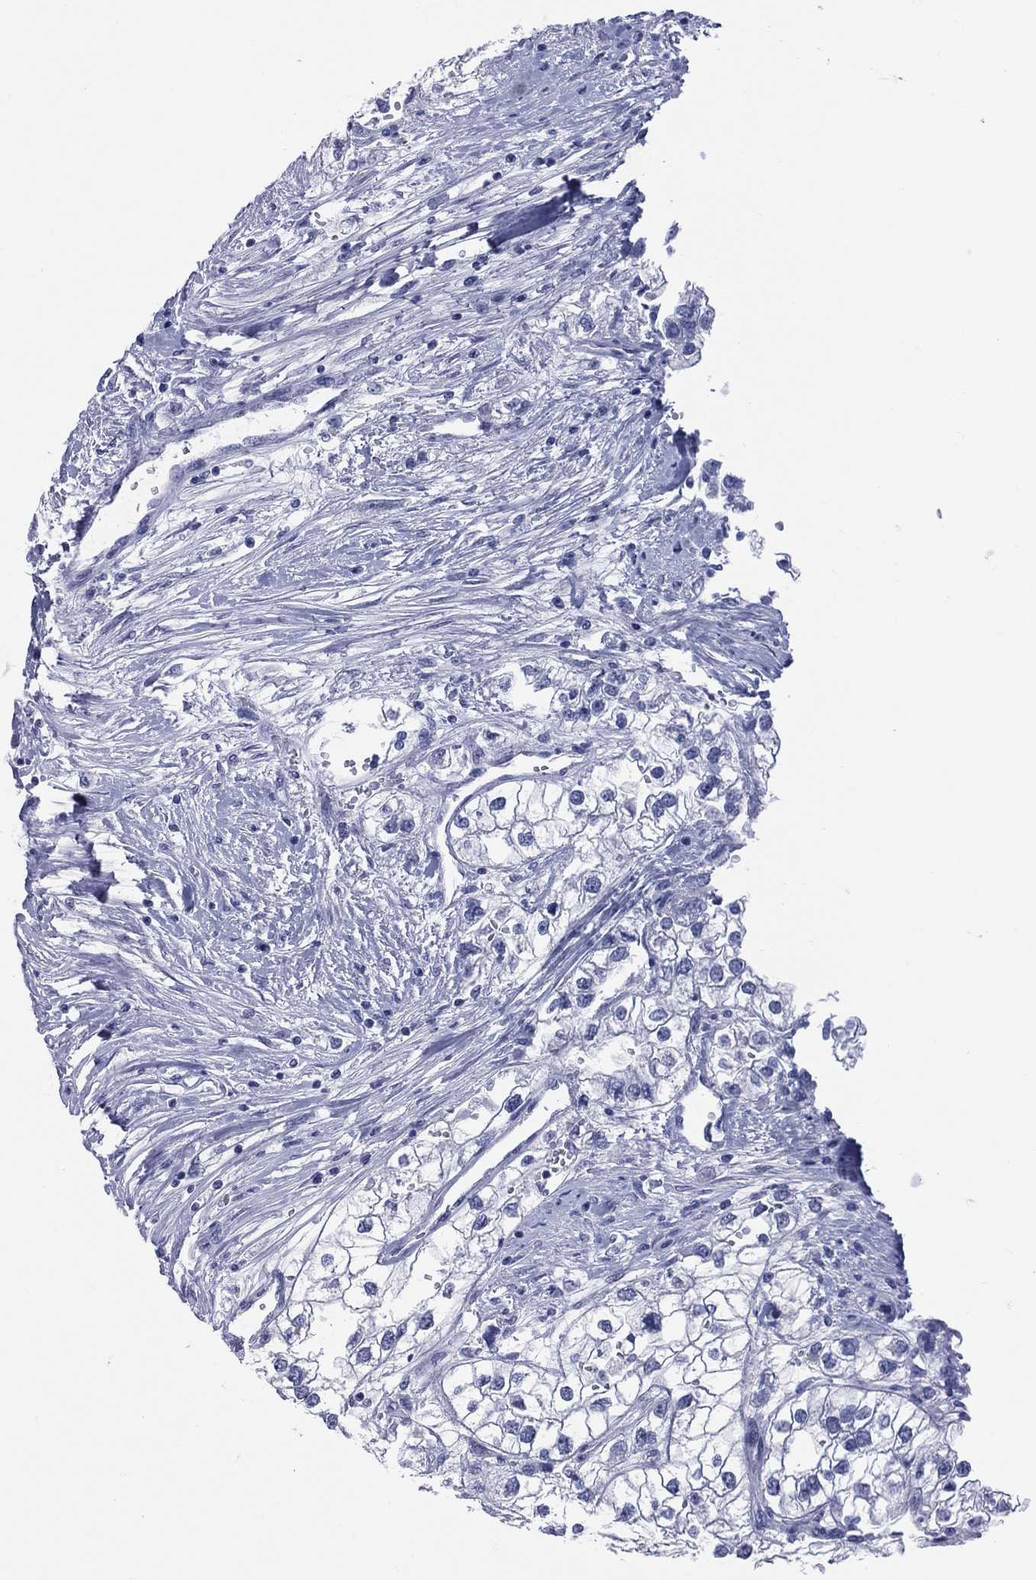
{"staining": {"intensity": "negative", "quantity": "none", "location": "none"}, "tissue": "renal cancer", "cell_type": "Tumor cells", "image_type": "cancer", "snomed": [{"axis": "morphology", "description": "Adenocarcinoma, NOS"}, {"axis": "topography", "description": "Kidney"}], "caption": "High magnification brightfield microscopy of adenocarcinoma (renal) stained with DAB (brown) and counterstained with hematoxylin (blue): tumor cells show no significant expression. (DAB immunohistochemistry (IHC), high magnification).", "gene": "CYLC1", "patient": {"sex": "male", "age": 59}}